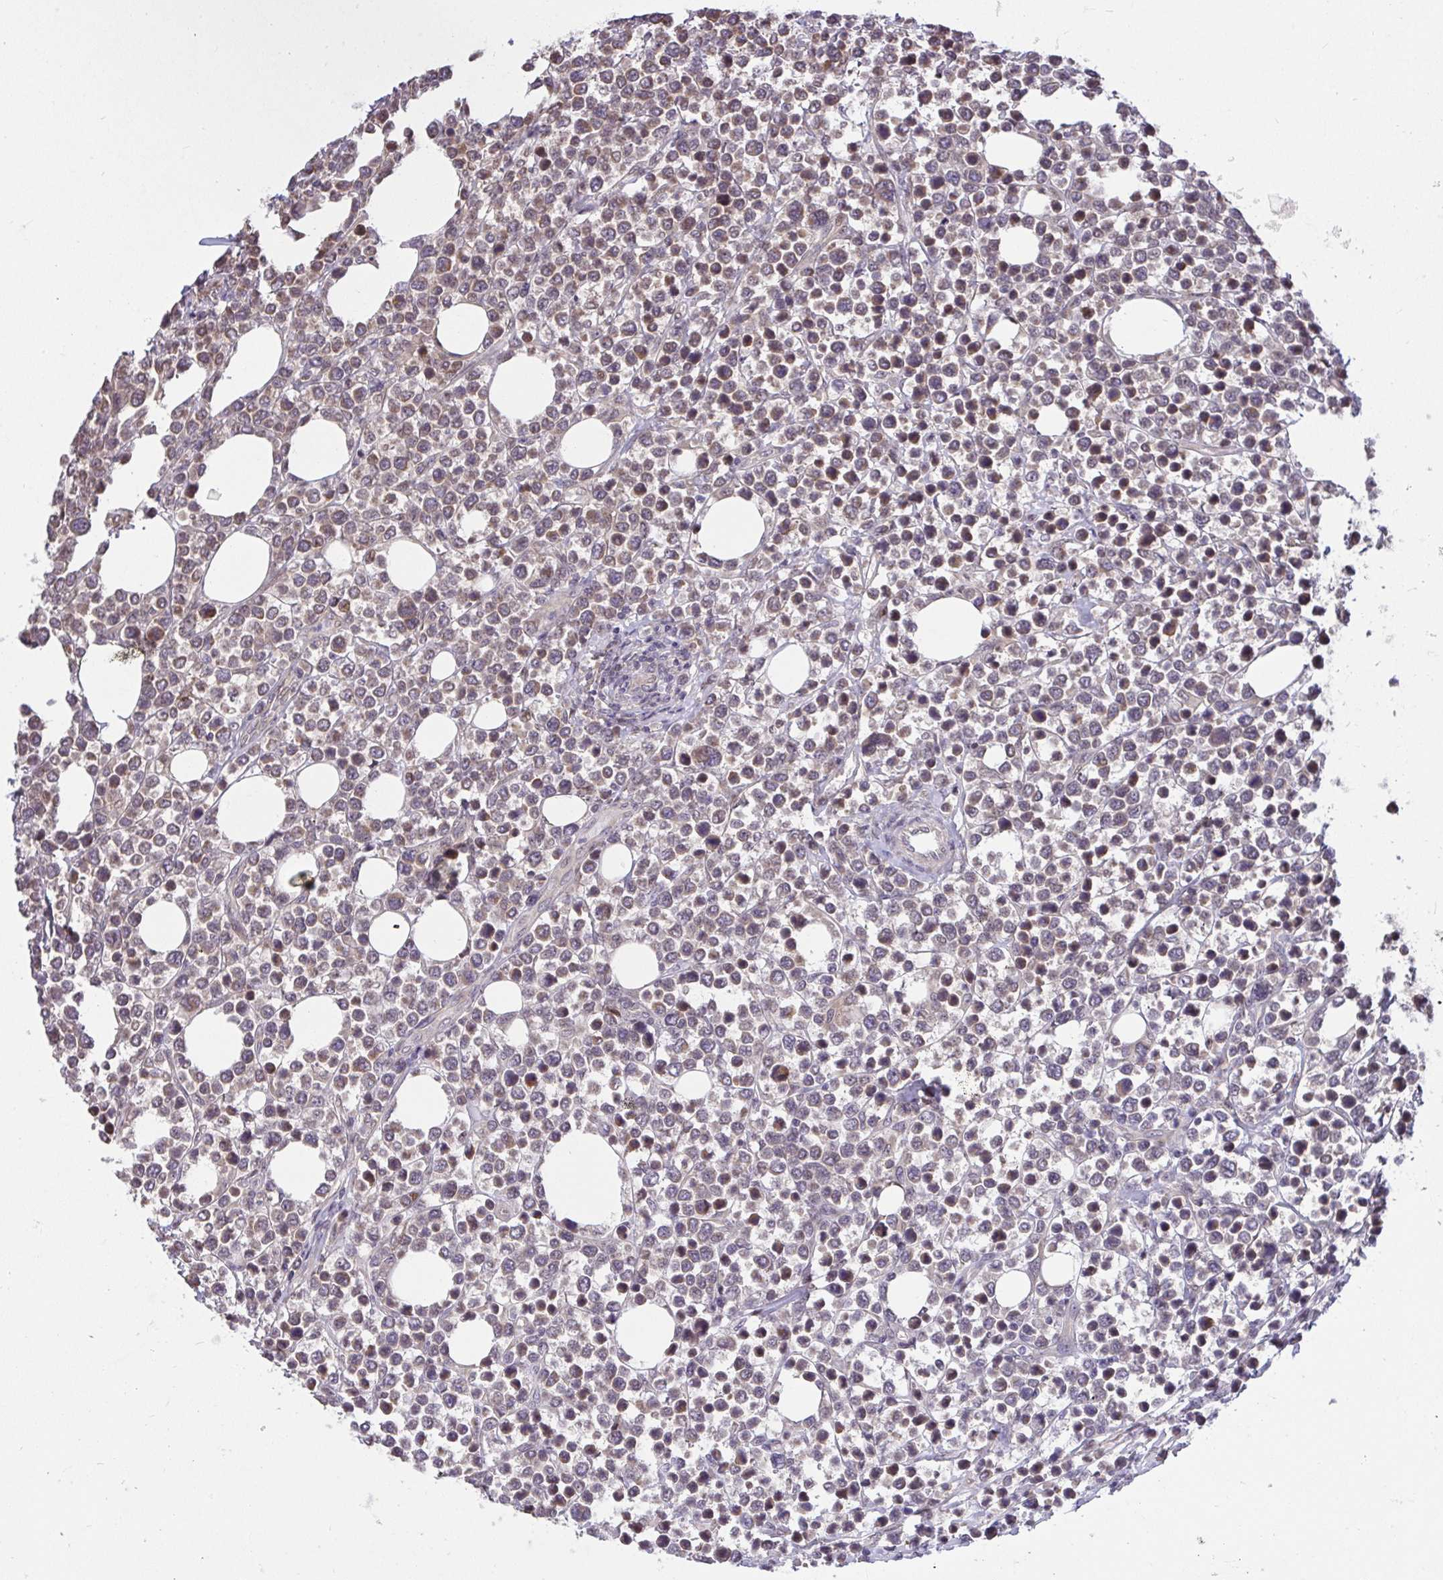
{"staining": {"intensity": "moderate", "quantity": "25%-75%", "location": "cytoplasmic/membranous"}, "tissue": "lymphoma", "cell_type": "Tumor cells", "image_type": "cancer", "snomed": [{"axis": "morphology", "description": "Malignant lymphoma, non-Hodgkin's type, High grade"}, {"axis": "topography", "description": "Soft tissue"}], "caption": "Protein expression by immunohistochemistry exhibits moderate cytoplasmic/membranous positivity in about 25%-75% of tumor cells in malignant lymphoma, non-Hodgkin's type (high-grade).", "gene": "RDH14", "patient": {"sex": "female", "age": 56}}